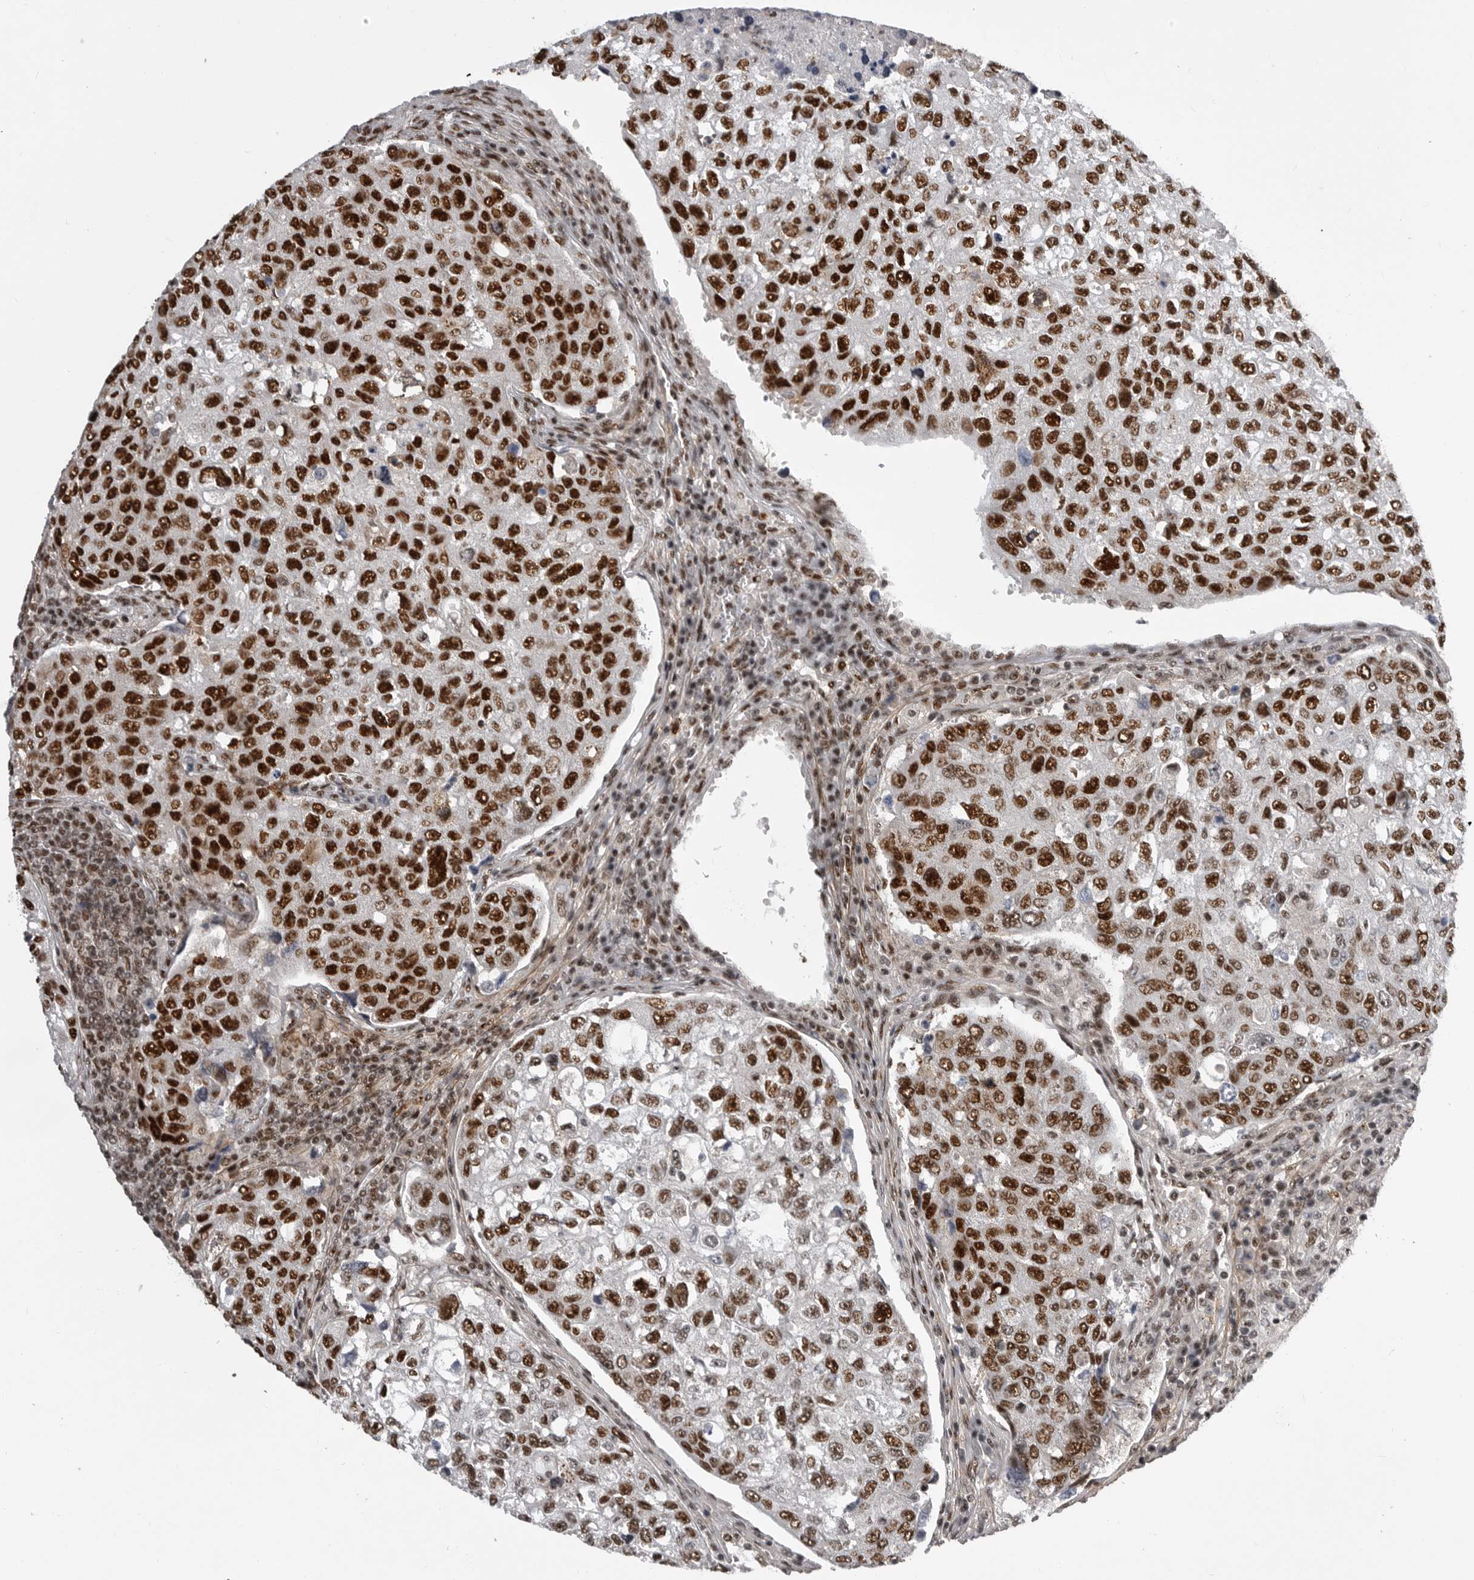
{"staining": {"intensity": "strong", "quantity": ">75%", "location": "nuclear"}, "tissue": "urothelial cancer", "cell_type": "Tumor cells", "image_type": "cancer", "snomed": [{"axis": "morphology", "description": "Urothelial carcinoma, High grade"}, {"axis": "topography", "description": "Lymph node"}, {"axis": "topography", "description": "Urinary bladder"}], "caption": "Protein analysis of urothelial cancer tissue shows strong nuclear positivity in approximately >75% of tumor cells.", "gene": "PPP1R8", "patient": {"sex": "male", "age": 51}}